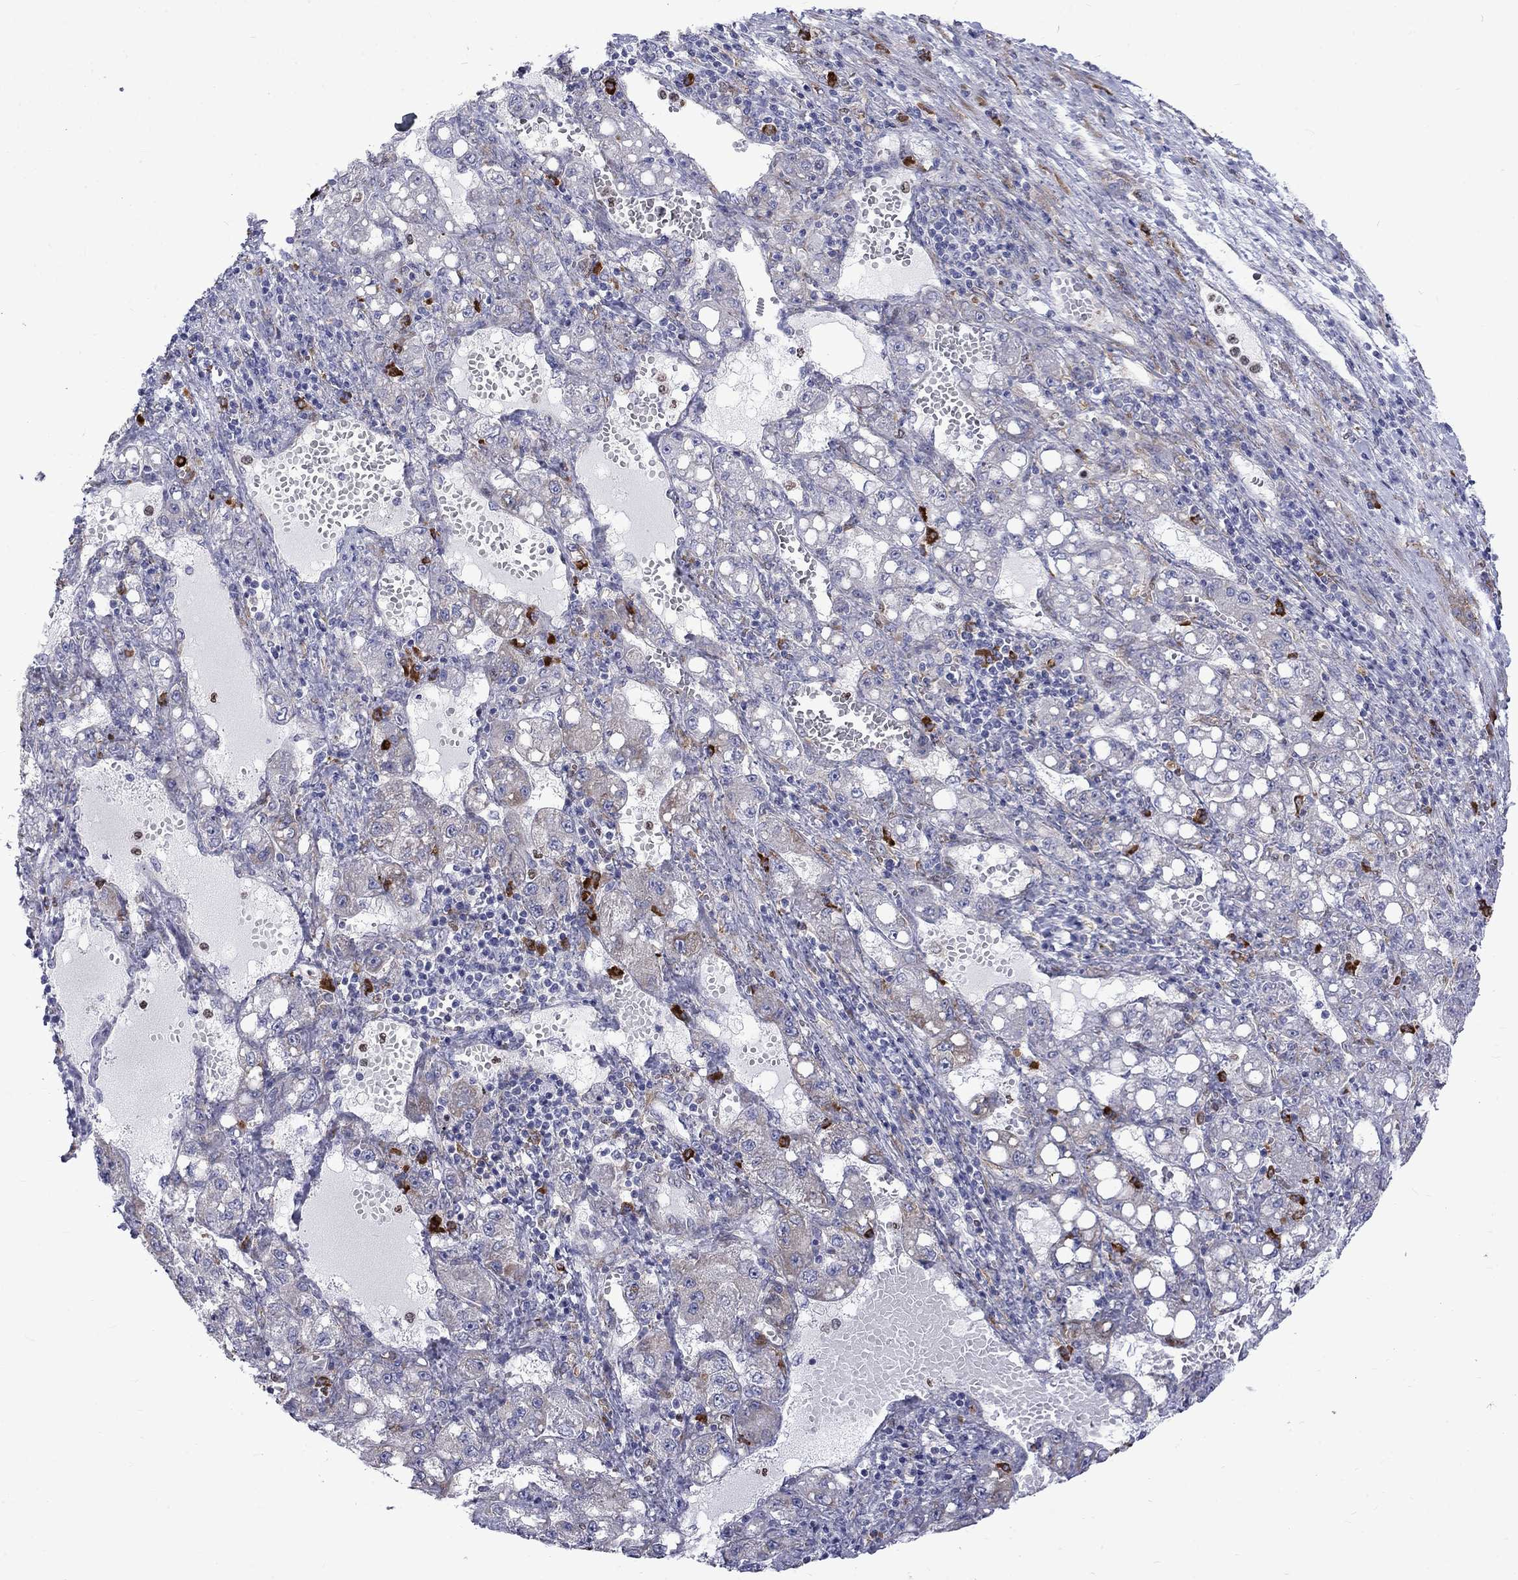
{"staining": {"intensity": "negative", "quantity": "none", "location": "none"}, "tissue": "liver cancer", "cell_type": "Tumor cells", "image_type": "cancer", "snomed": [{"axis": "morphology", "description": "Carcinoma, Hepatocellular, NOS"}, {"axis": "topography", "description": "Liver"}], "caption": "Human liver cancer stained for a protein using IHC shows no positivity in tumor cells.", "gene": "PABPC4", "patient": {"sex": "female", "age": 65}}